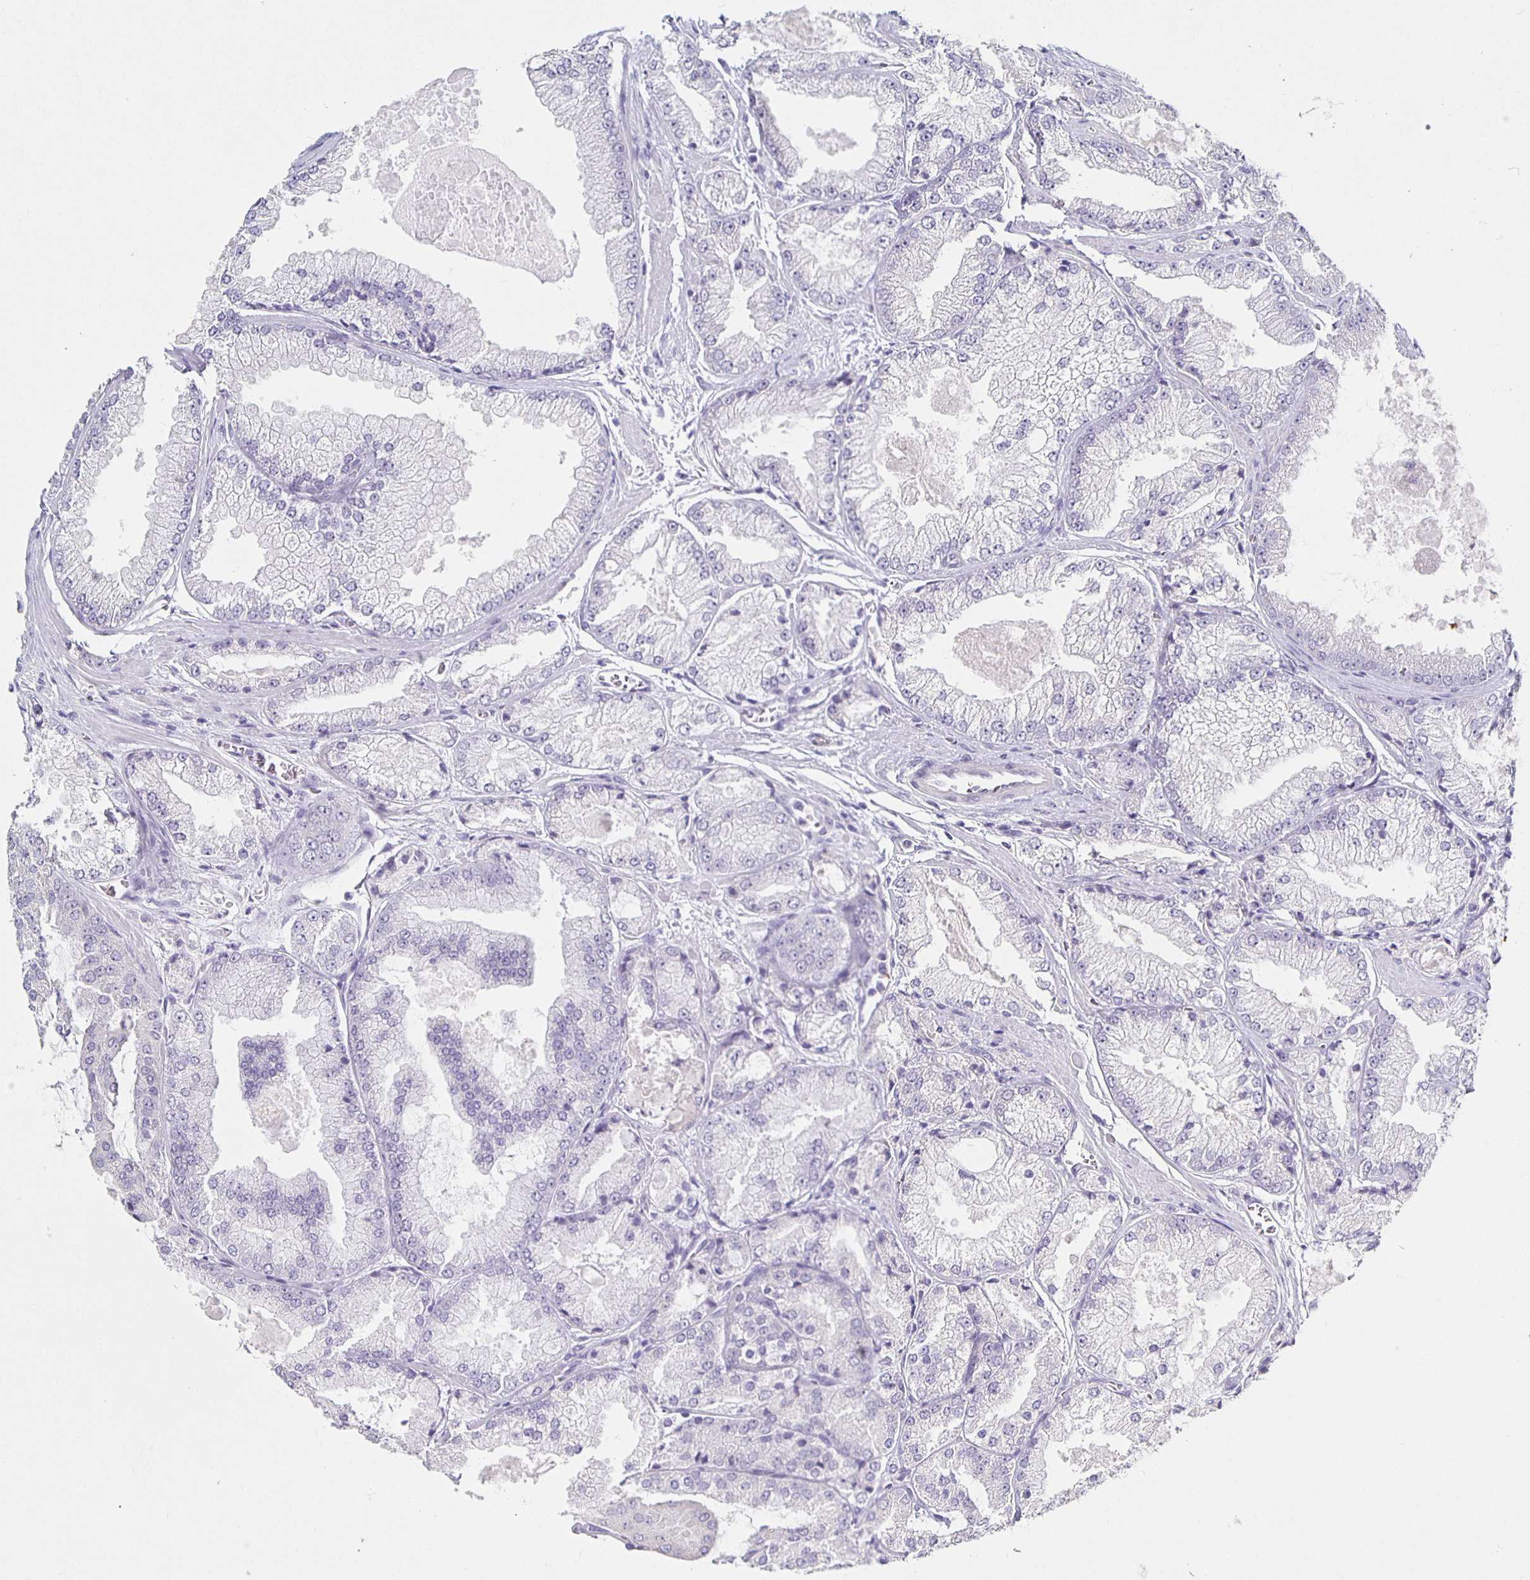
{"staining": {"intensity": "negative", "quantity": "none", "location": "none"}, "tissue": "prostate cancer", "cell_type": "Tumor cells", "image_type": "cancer", "snomed": [{"axis": "morphology", "description": "Adenocarcinoma, High grade"}, {"axis": "topography", "description": "Prostate"}], "caption": "High power microscopy photomicrograph of an immunohistochemistry (IHC) photomicrograph of high-grade adenocarcinoma (prostate), revealing no significant expression in tumor cells.", "gene": "CARNS1", "patient": {"sex": "male", "age": 68}}